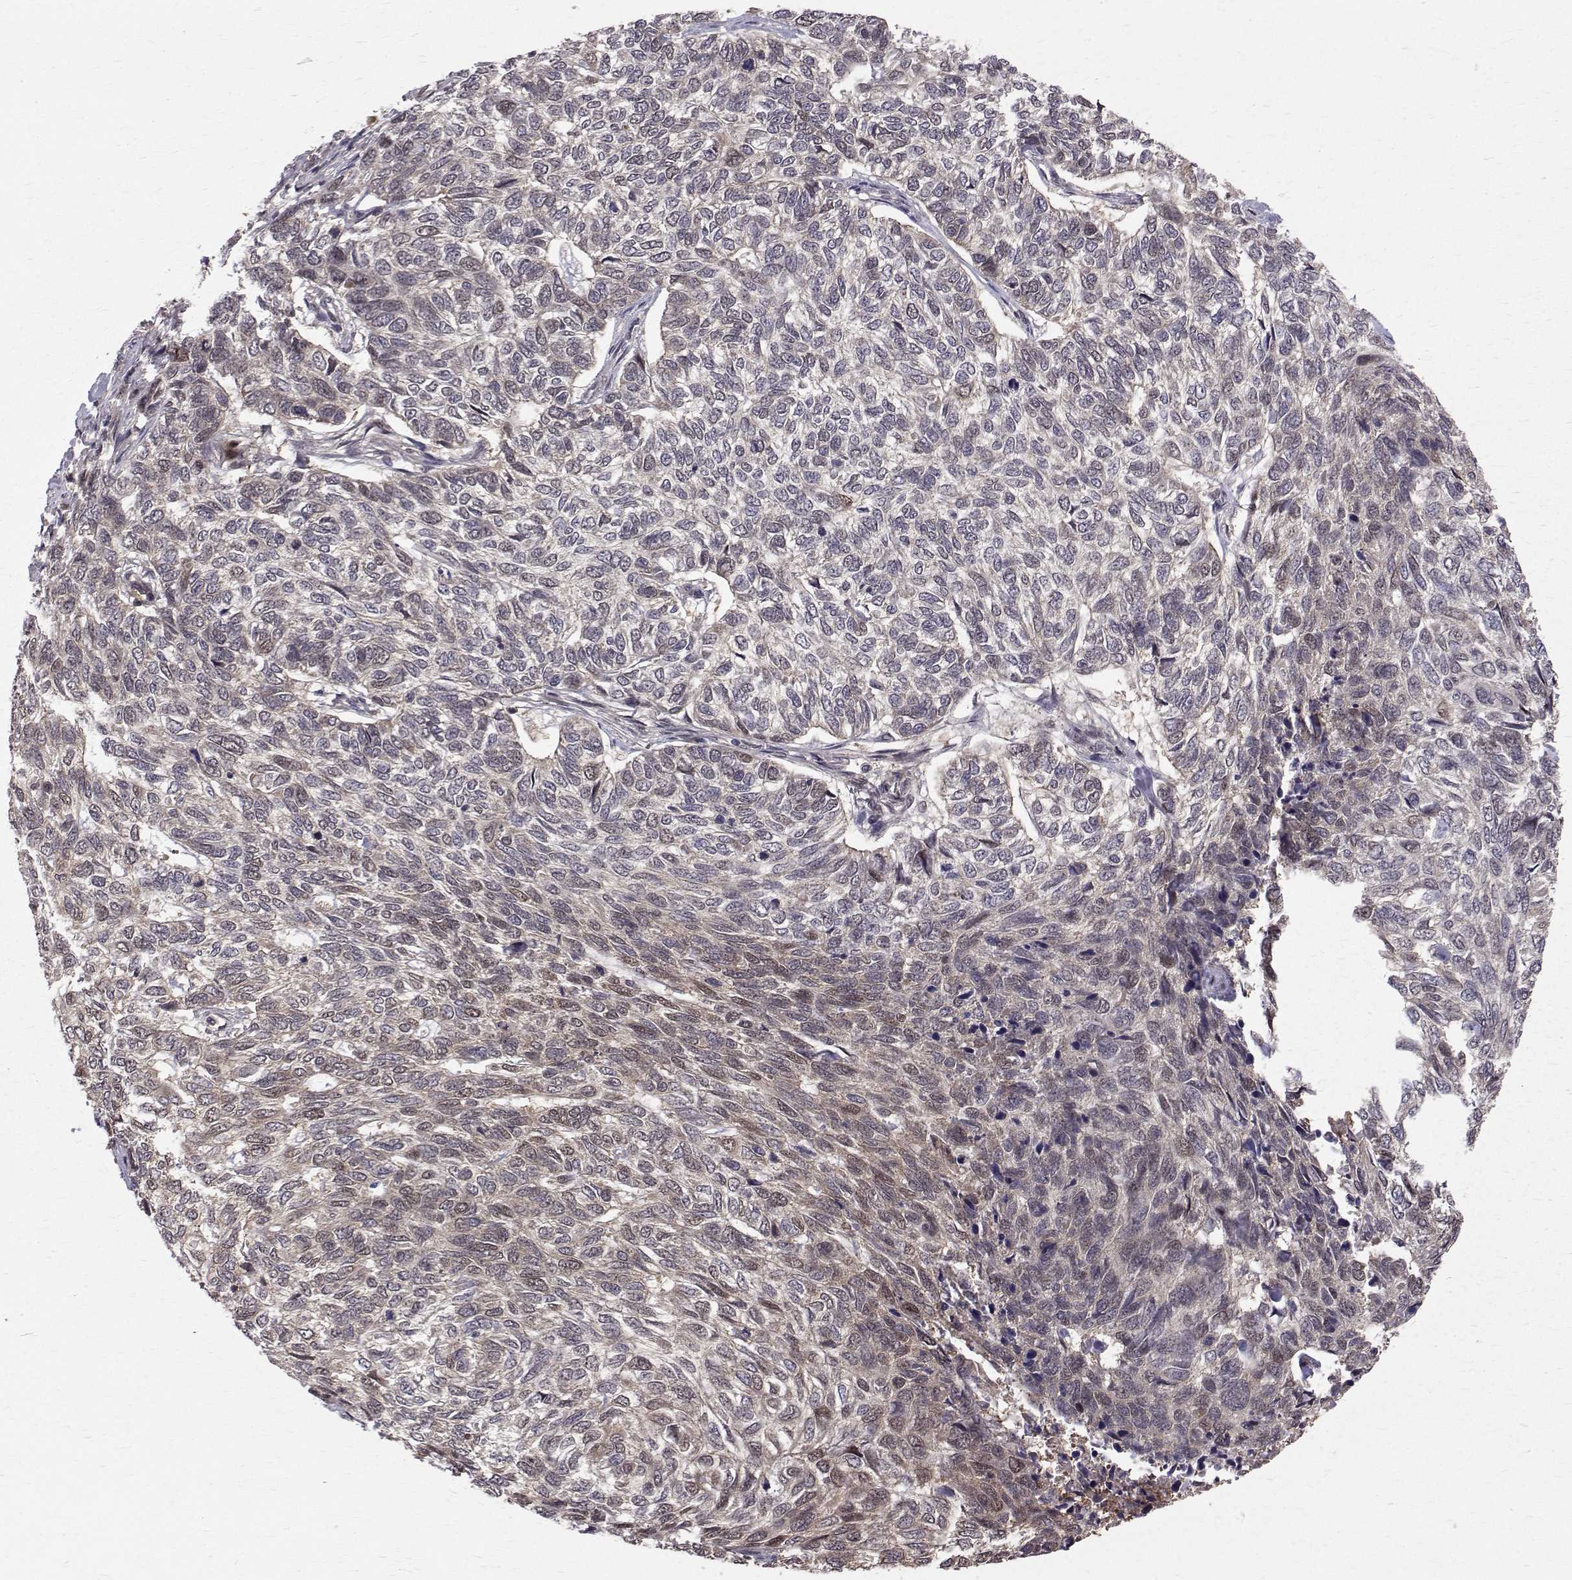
{"staining": {"intensity": "weak", "quantity": "<25%", "location": "nuclear"}, "tissue": "skin cancer", "cell_type": "Tumor cells", "image_type": "cancer", "snomed": [{"axis": "morphology", "description": "Basal cell carcinoma"}, {"axis": "topography", "description": "Skin"}], "caption": "Human basal cell carcinoma (skin) stained for a protein using immunohistochemistry exhibits no staining in tumor cells.", "gene": "NIF3L1", "patient": {"sex": "female", "age": 65}}